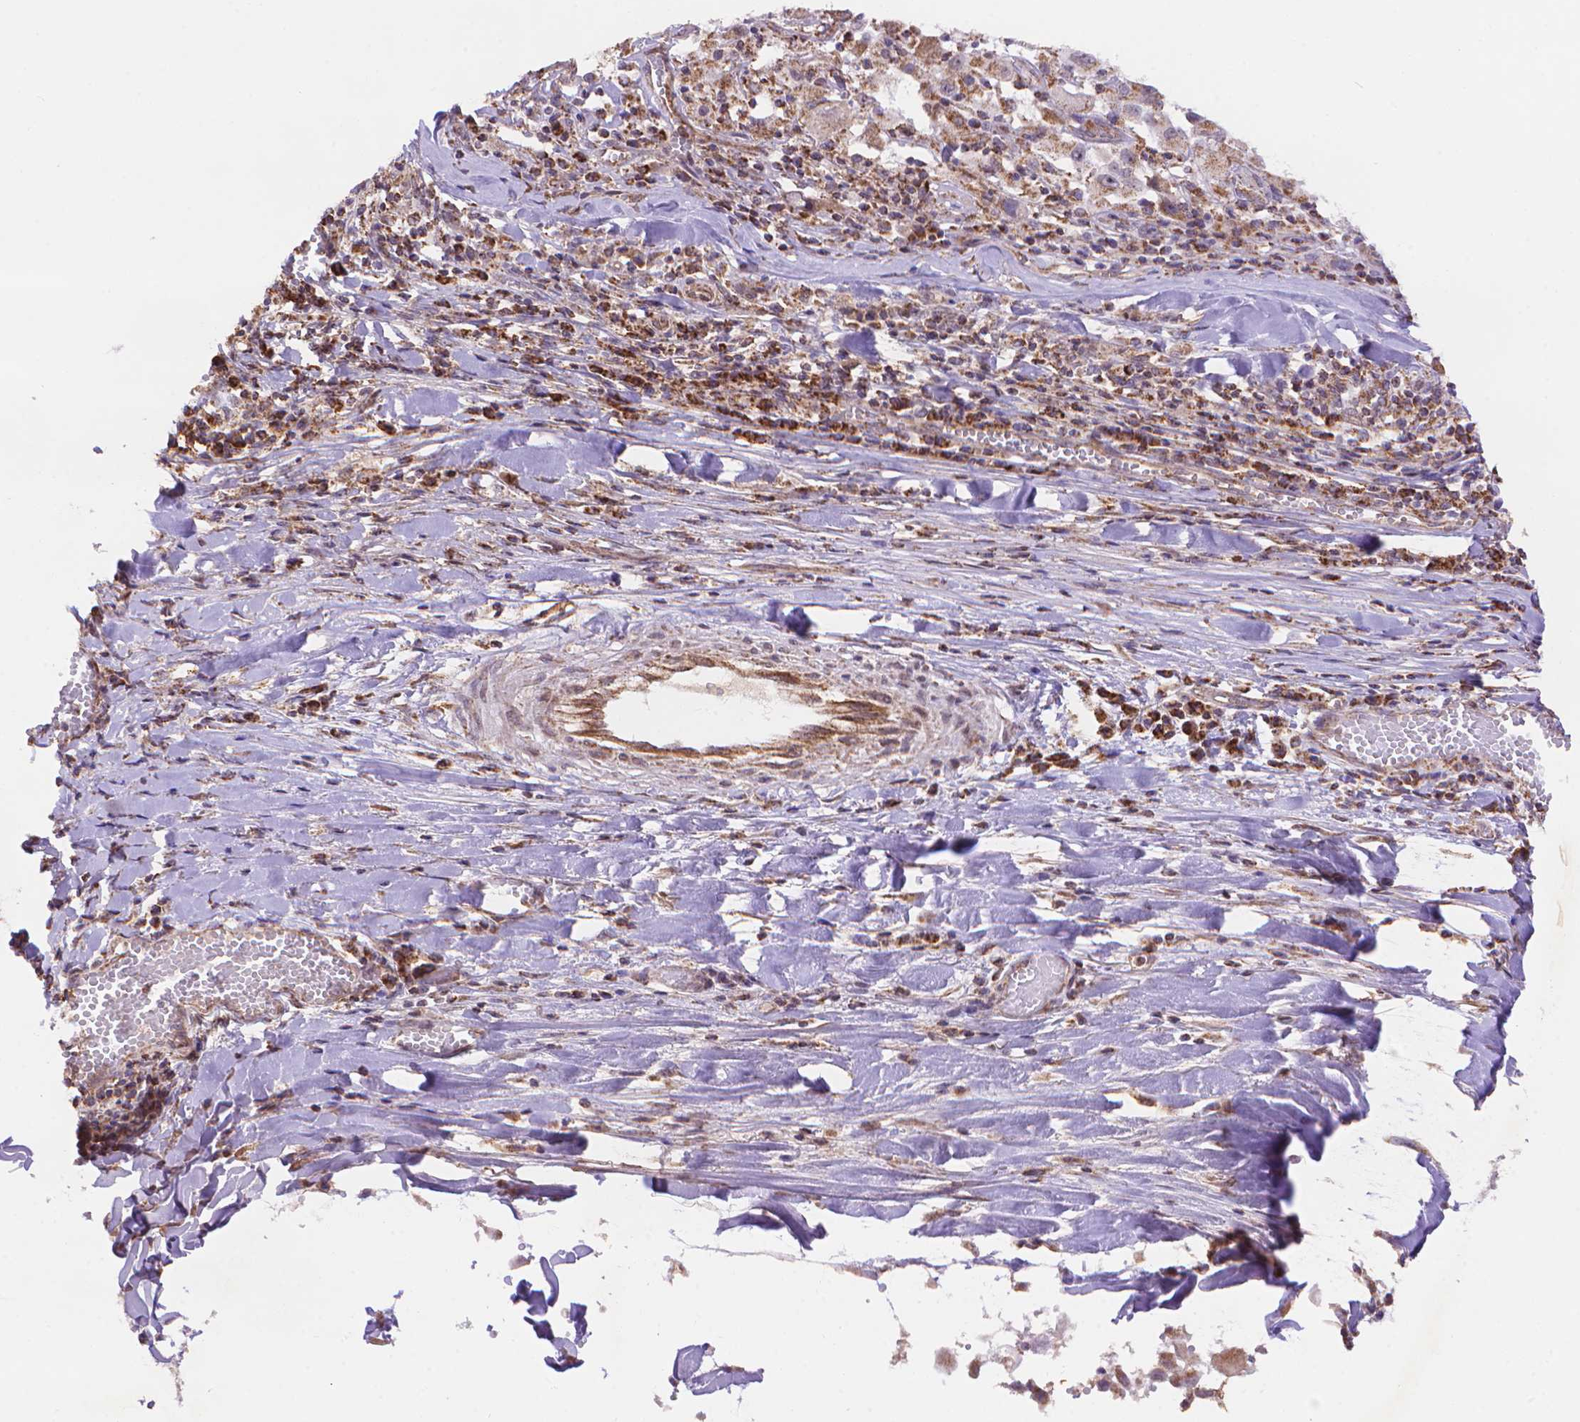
{"staining": {"intensity": "moderate", "quantity": ">75%", "location": "cytoplasmic/membranous"}, "tissue": "melanoma", "cell_type": "Tumor cells", "image_type": "cancer", "snomed": [{"axis": "morphology", "description": "Malignant melanoma, Metastatic site"}, {"axis": "topography", "description": "Lymph node"}], "caption": "Moderate cytoplasmic/membranous protein expression is present in approximately >75% of tumor cells in melanoma.", "gene": "CYYR1", "patient": {"sex": "male", "age": 50}}